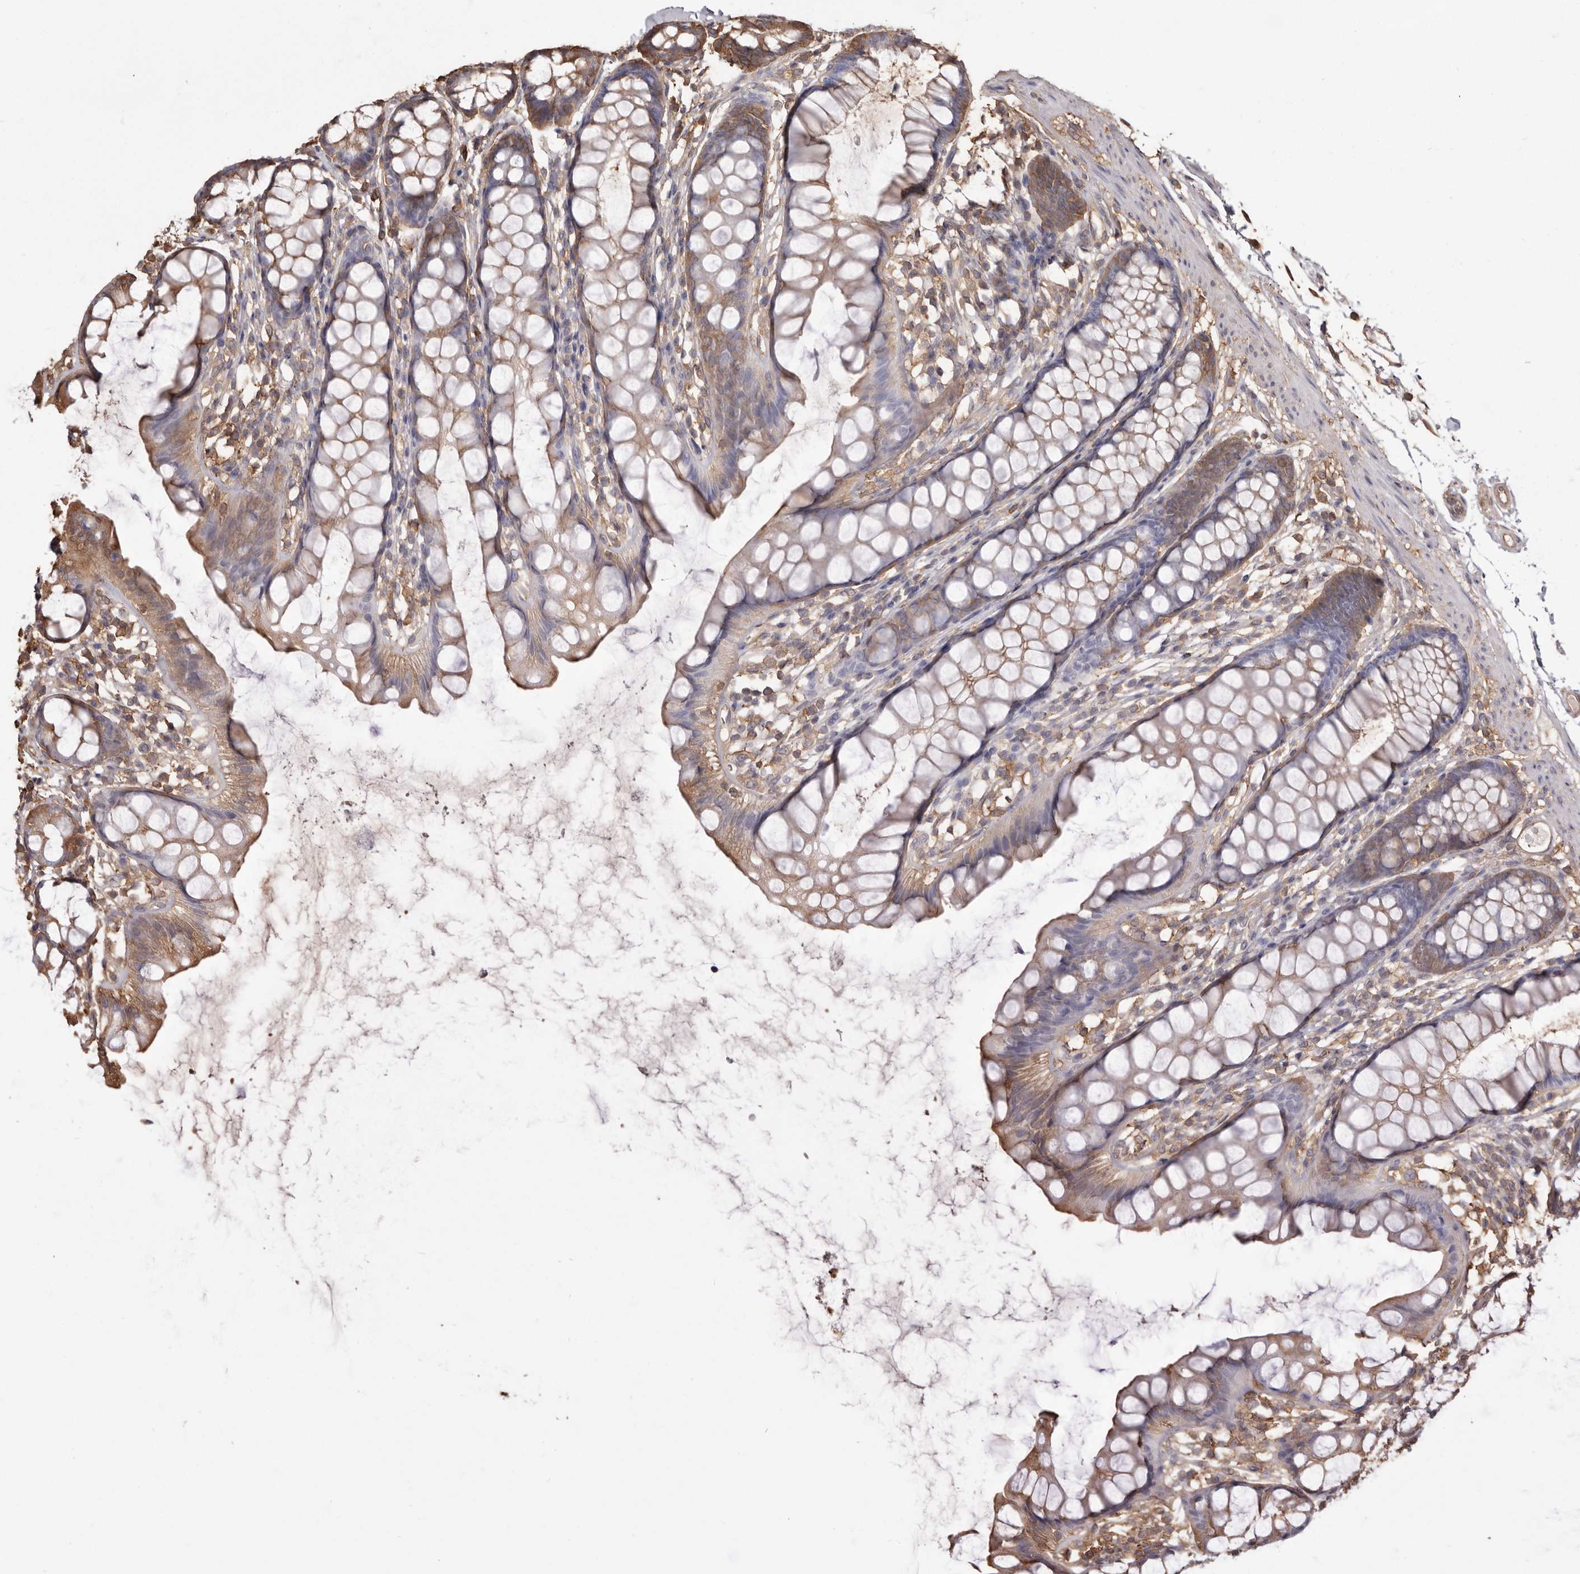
{"staining": {"intensity": "moderate", "quantity": ">75%", "location": "cytoplasmic/membranous"}, "tissue": "rectum", "cell_type": "Glandular cells", "image_type": "normal", "snomed": [{"axis": "morphology", "description": "Normal tissue, NOS"}, {"axis": "topography", "description": "Rectum"}], "caption": "DAB immunohistochemical staining of unremarkable rectum demonstrates moderate cytoplasmic/membranous protein expression in about >75% of glandular cells. The staining is performed using DAB (3,3'-diaminobenzidine) brown chromogen to label protein expression. The nuclei are counter-stained blue using hematoxylin.", "gene": "PKM", "patient": {"sex": "female", "age": 65}}